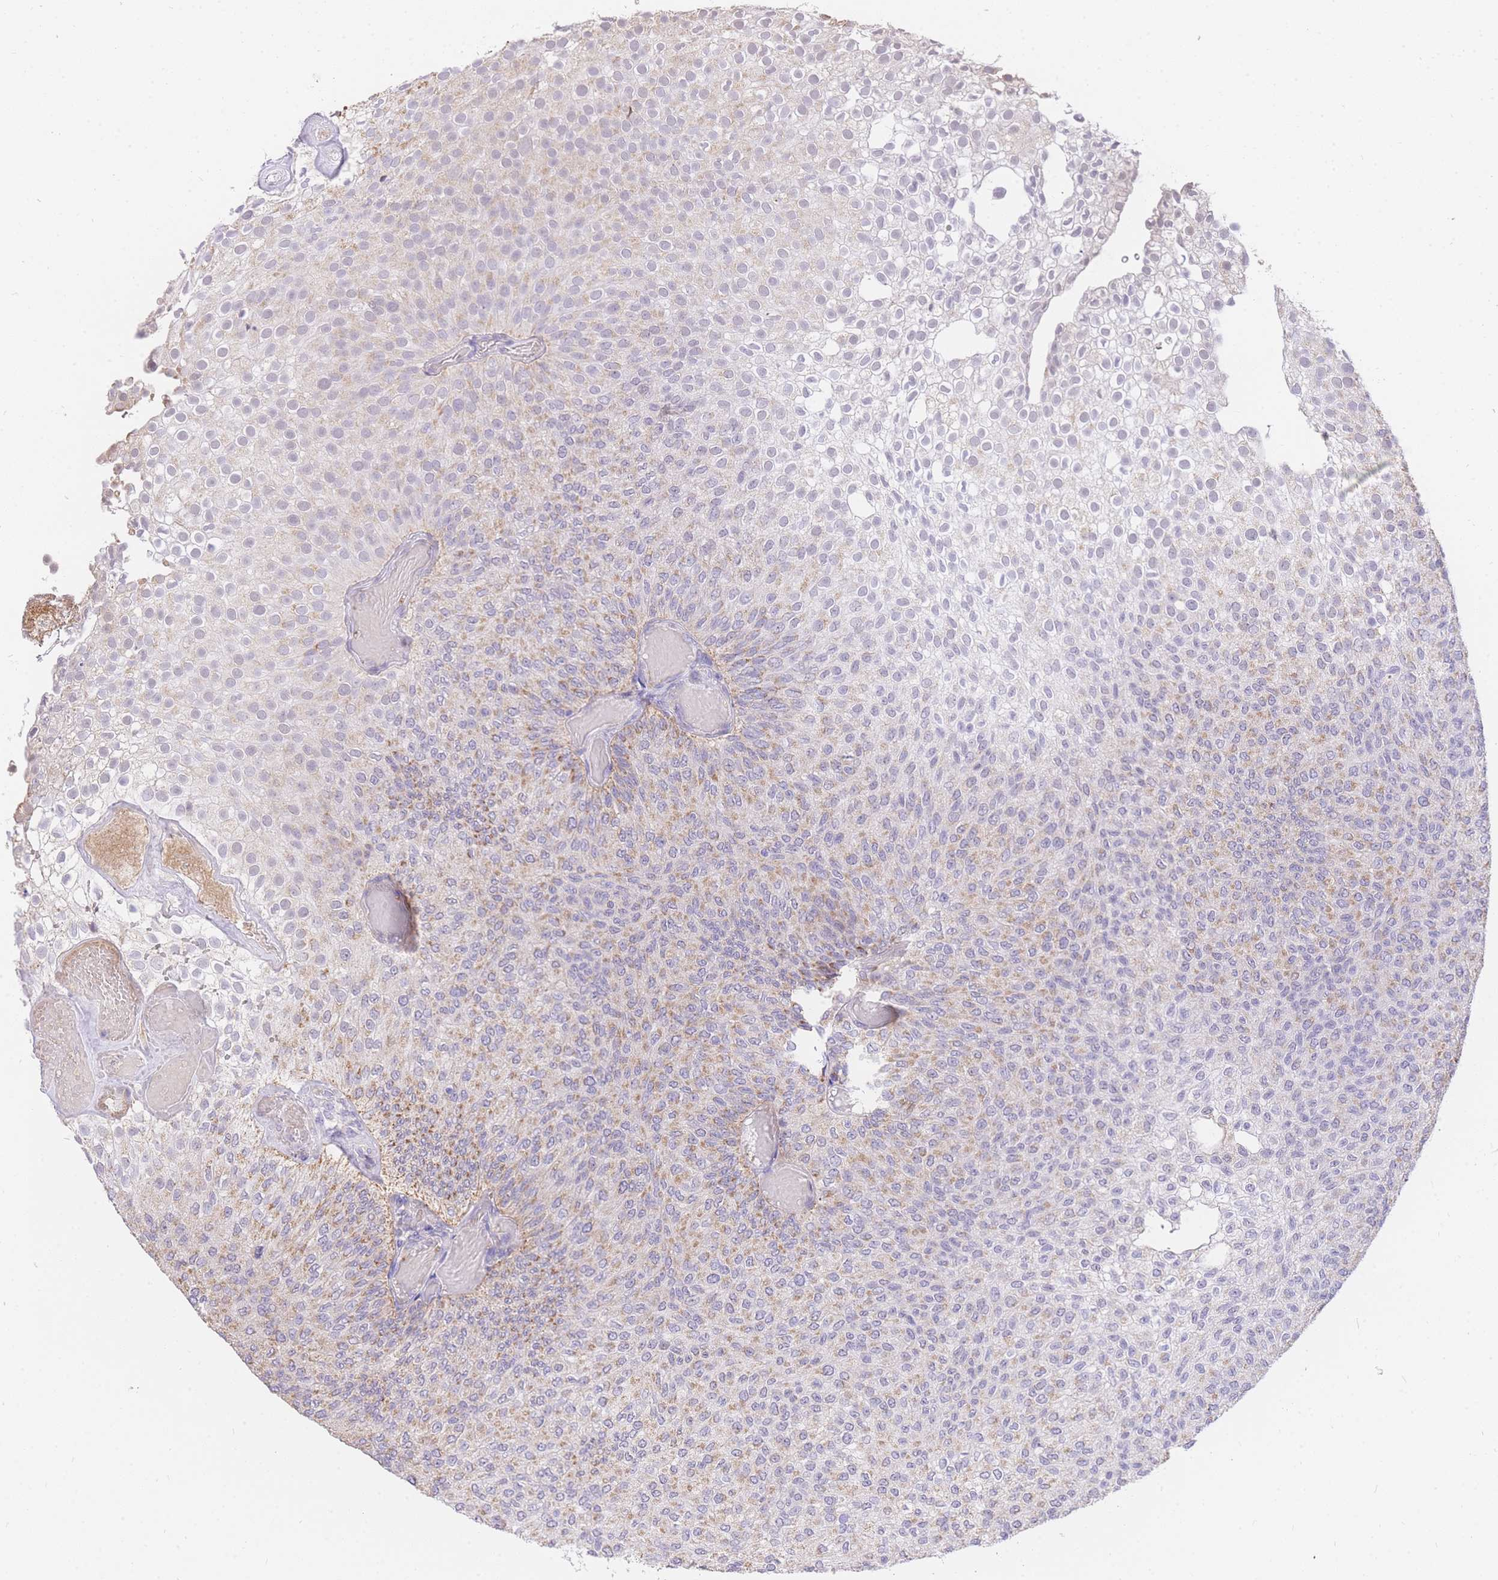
{"staining": {"intensity": "weak", "quantity": "<25%", "location": "cytoplasmic/membranous"}, "tissue": "urothelial cancer", "cell_type": "Tumor cells", "image_type": "cancer", "snomed": [{"axis": "morphology", "description": "Urothelial carcinoma, Low grade"}, {"axis": "topography", "description": "Urinary bladder"}], "caption": "Urothelial carcinoma (low-grade) stained for a protein using immunohistochemistry (IHC) exhibits no positivity tumor cells.", "gene": "C2orf88", "patient": {"sex": "male", "age": 78}}